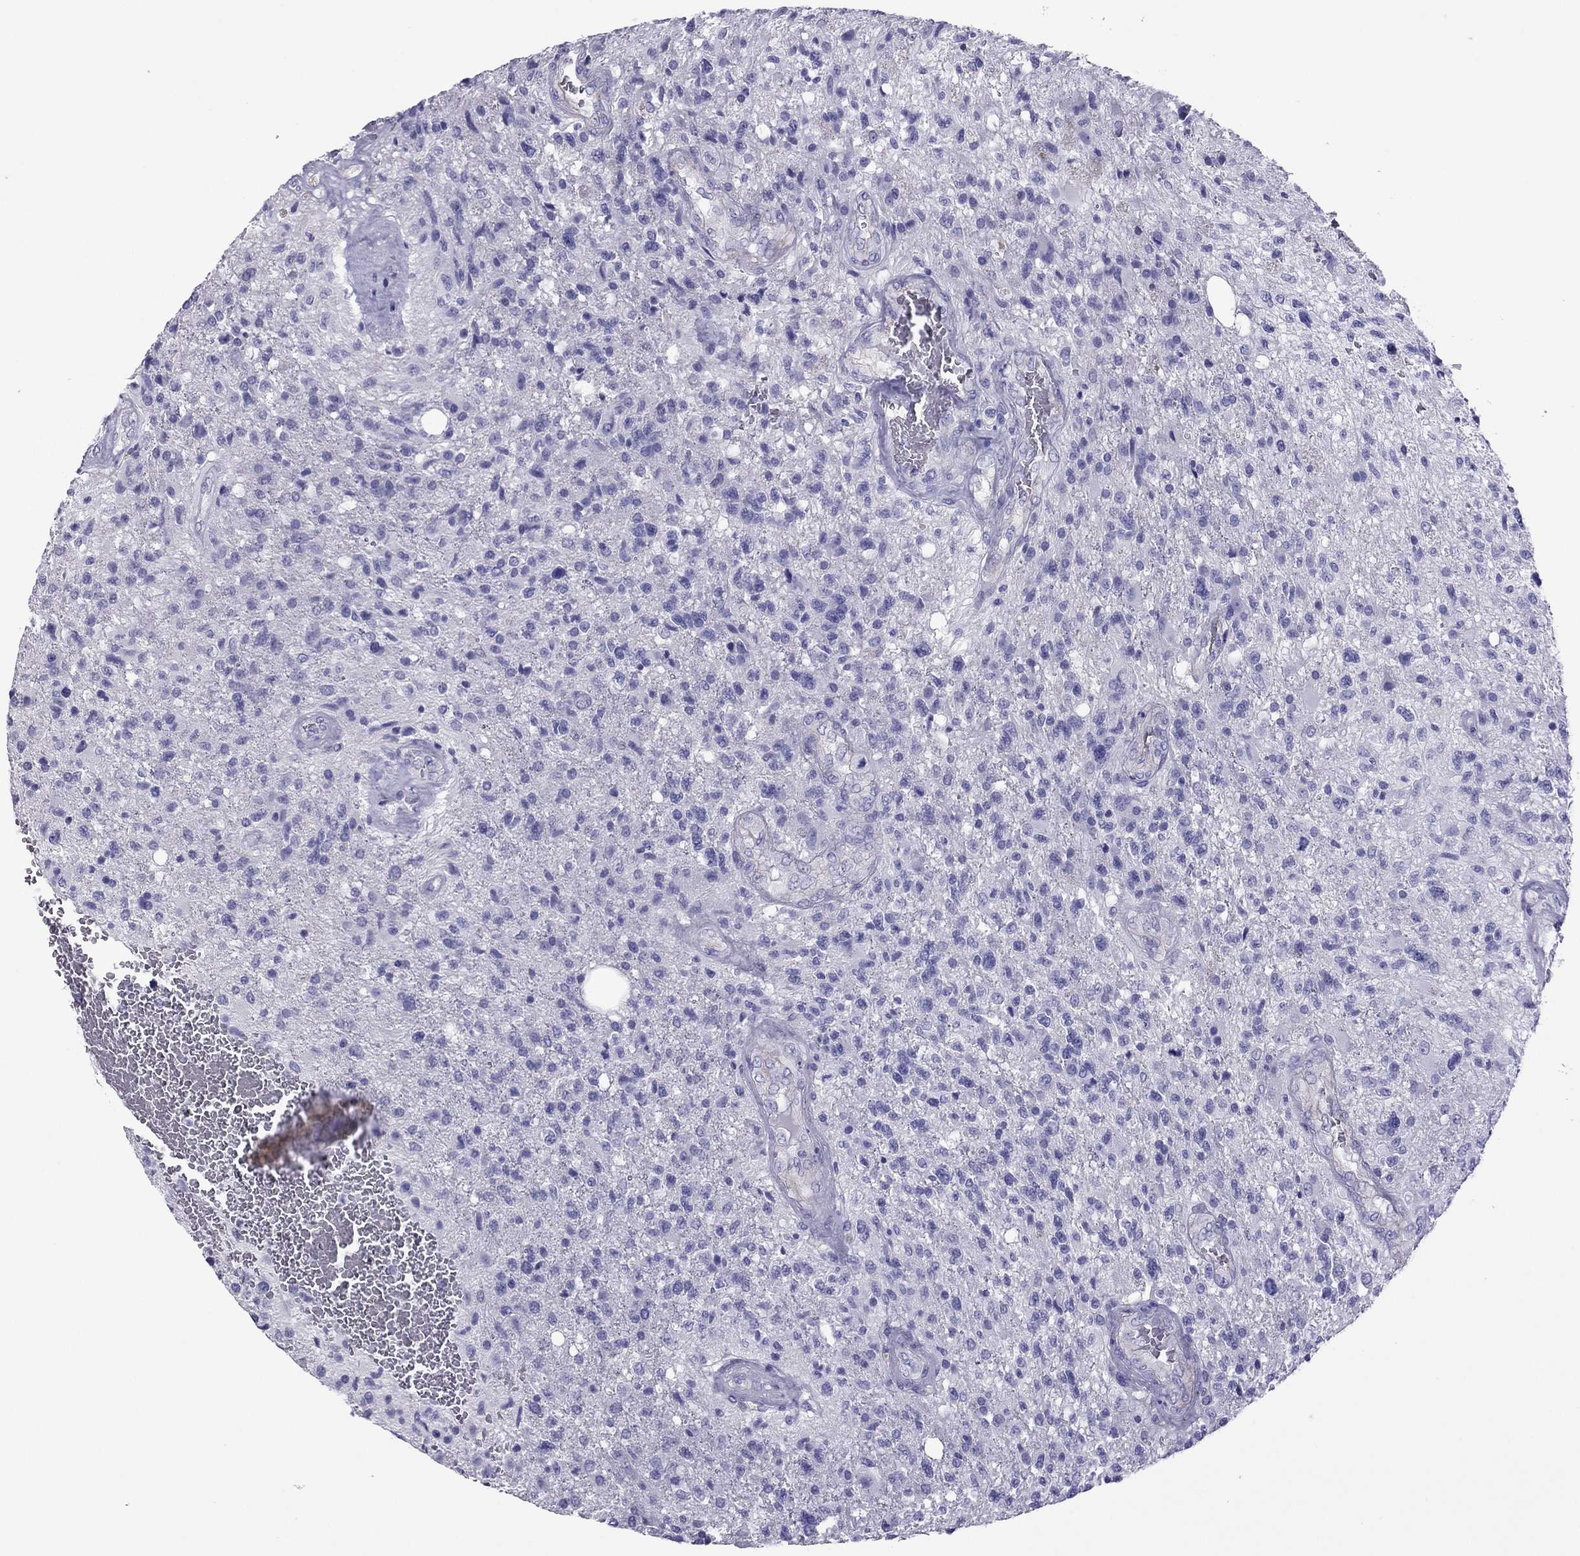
{"staining": {"intensity": "negative", "quantity": "none", "location": "none"}, "tissue": "glioma", "cell_type": "Tumor cells", "image_type": "cancer", "snomed": [{"axis": "morphology", "description": "Glioma, malignant, High grade"}, {"axis": "topography", "description": "Brain"}], "caption": "Immunohistochemistry (IHC) of glioma displays no staining in tumor cells.", "gene": "MYL11", "patient": {"sex": "male", "age": 56}}